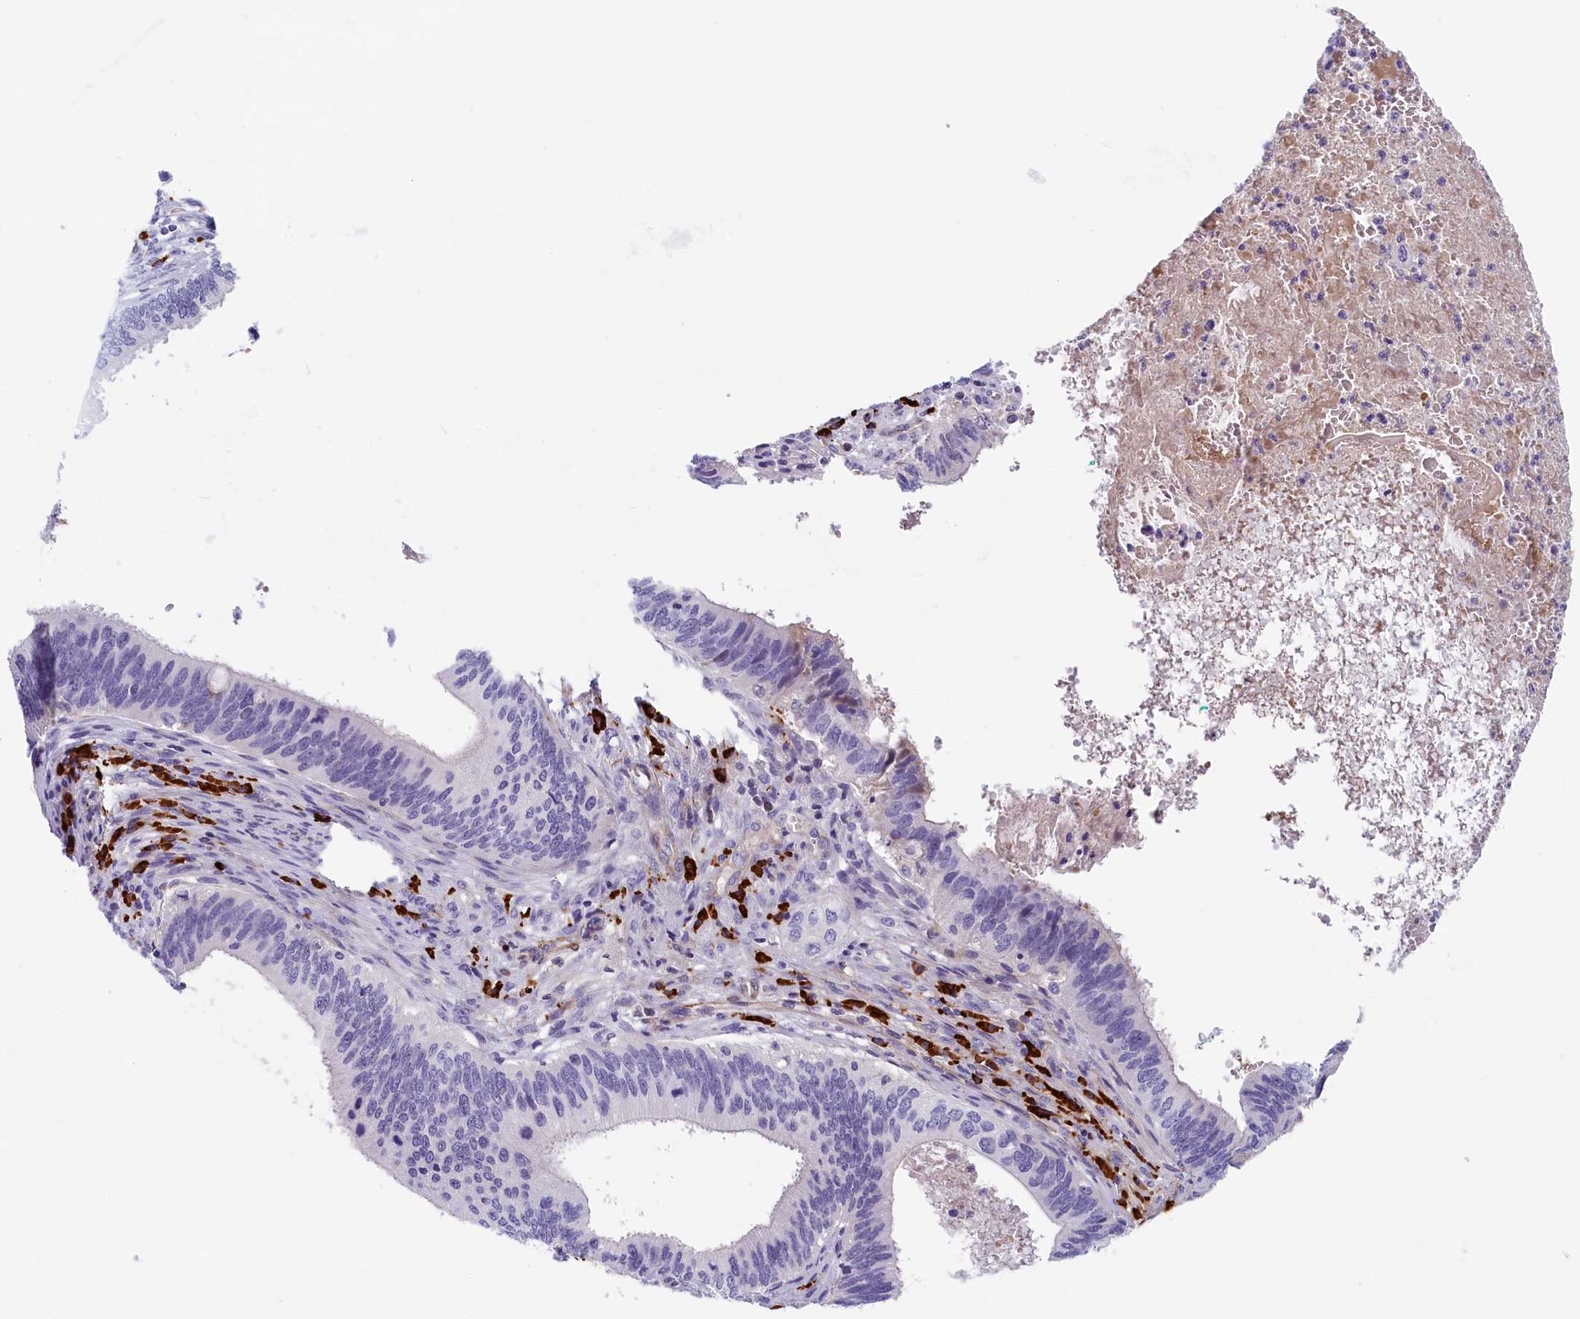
{"staining": {"intensity": "negative", "quantity": "none", "location": "none"}, "tissue": "cervical cancer", "cell_type": "Tumor cells", "image_type": "cancer", "snomed": [{"axis": "morphology", "description": "Adenocarcinoma, NOS"}, {"axis": "topography", "description": "Cervix"}], "caption": "Immunohistochemical staining of human cervical cancer reveals no significant positivity in tumor cells. (DAB immunohistochemistry, high magnification).", "gene": "BCL2L13", "patient": {"sex": "female", "age": 42}}